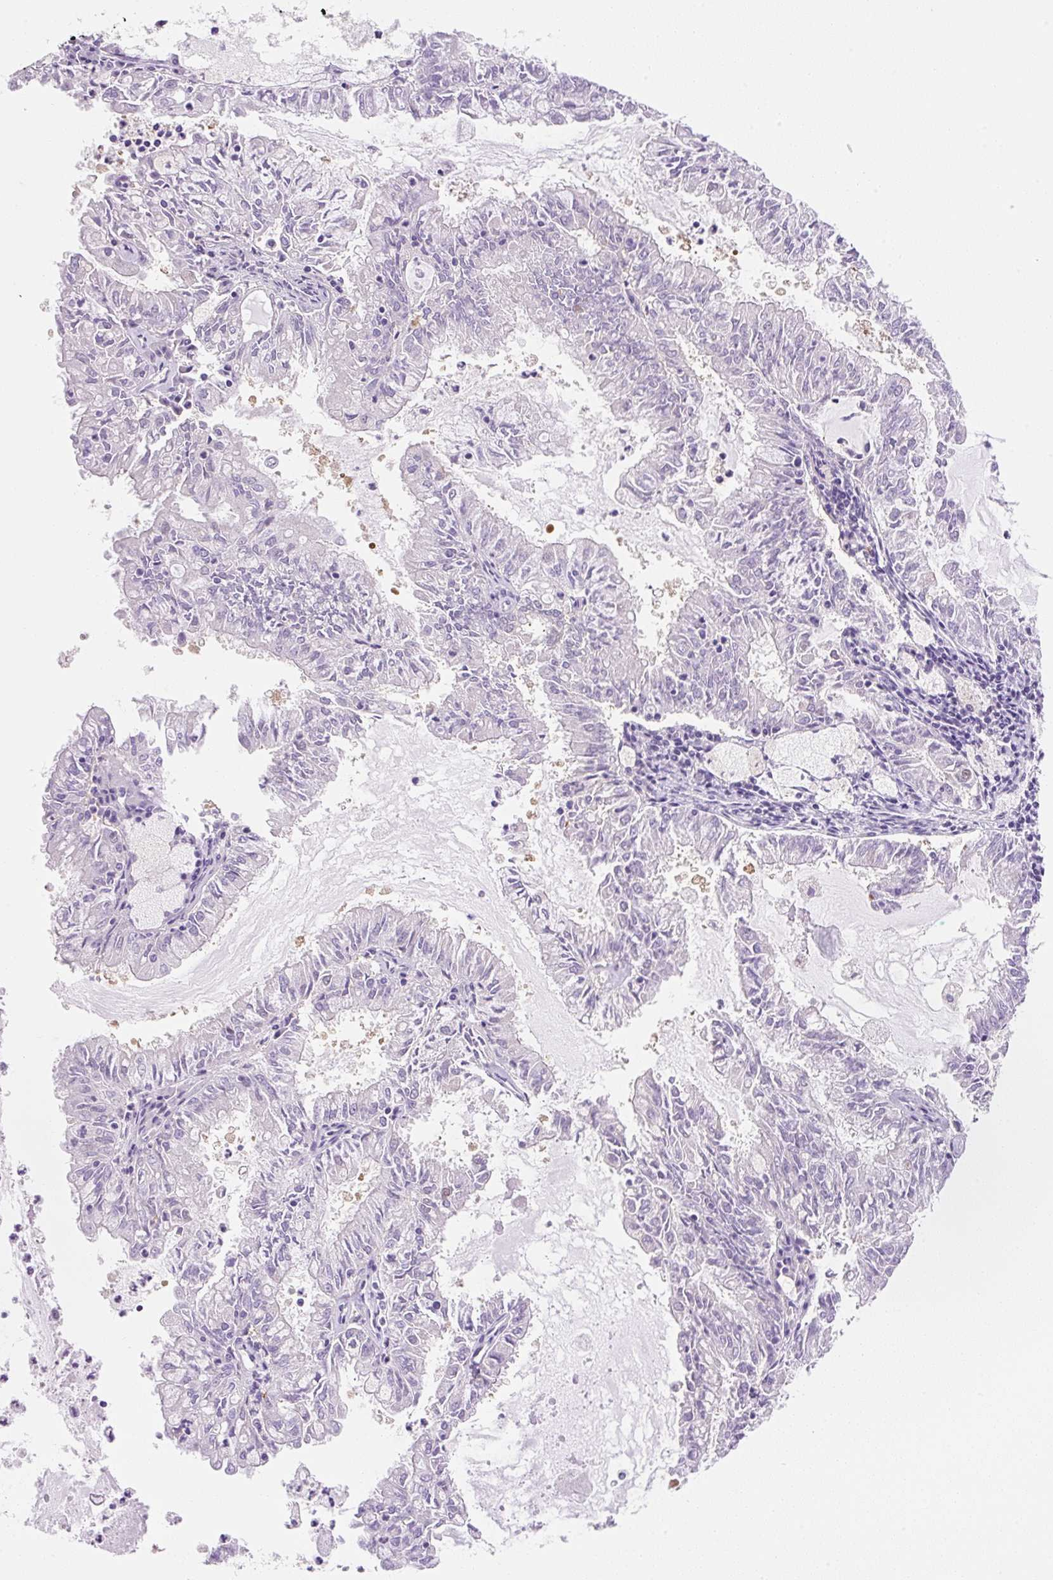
{"staining": {"intensity": "negative", "quantity": "none", "location": "none"}, "tissue": "endometrial cancer", "cell_type": "Tumor cells", "image_type": "cancer", "snomed": [{"axis": "morphology", "description": "Adenocarcinoma, NOS"}, {"axis": "topography", "description": "Endometrium"}], "caption": "There is no significant positivity in tumor cells of endometrial adenocarcinoma. Brightfield microscopy of IHC stained with DAB (brown) and hematoxylin (blue), captured at high magnification.", "gene": "SYNE3", "patient": {"sex": "female", "age": 57}}